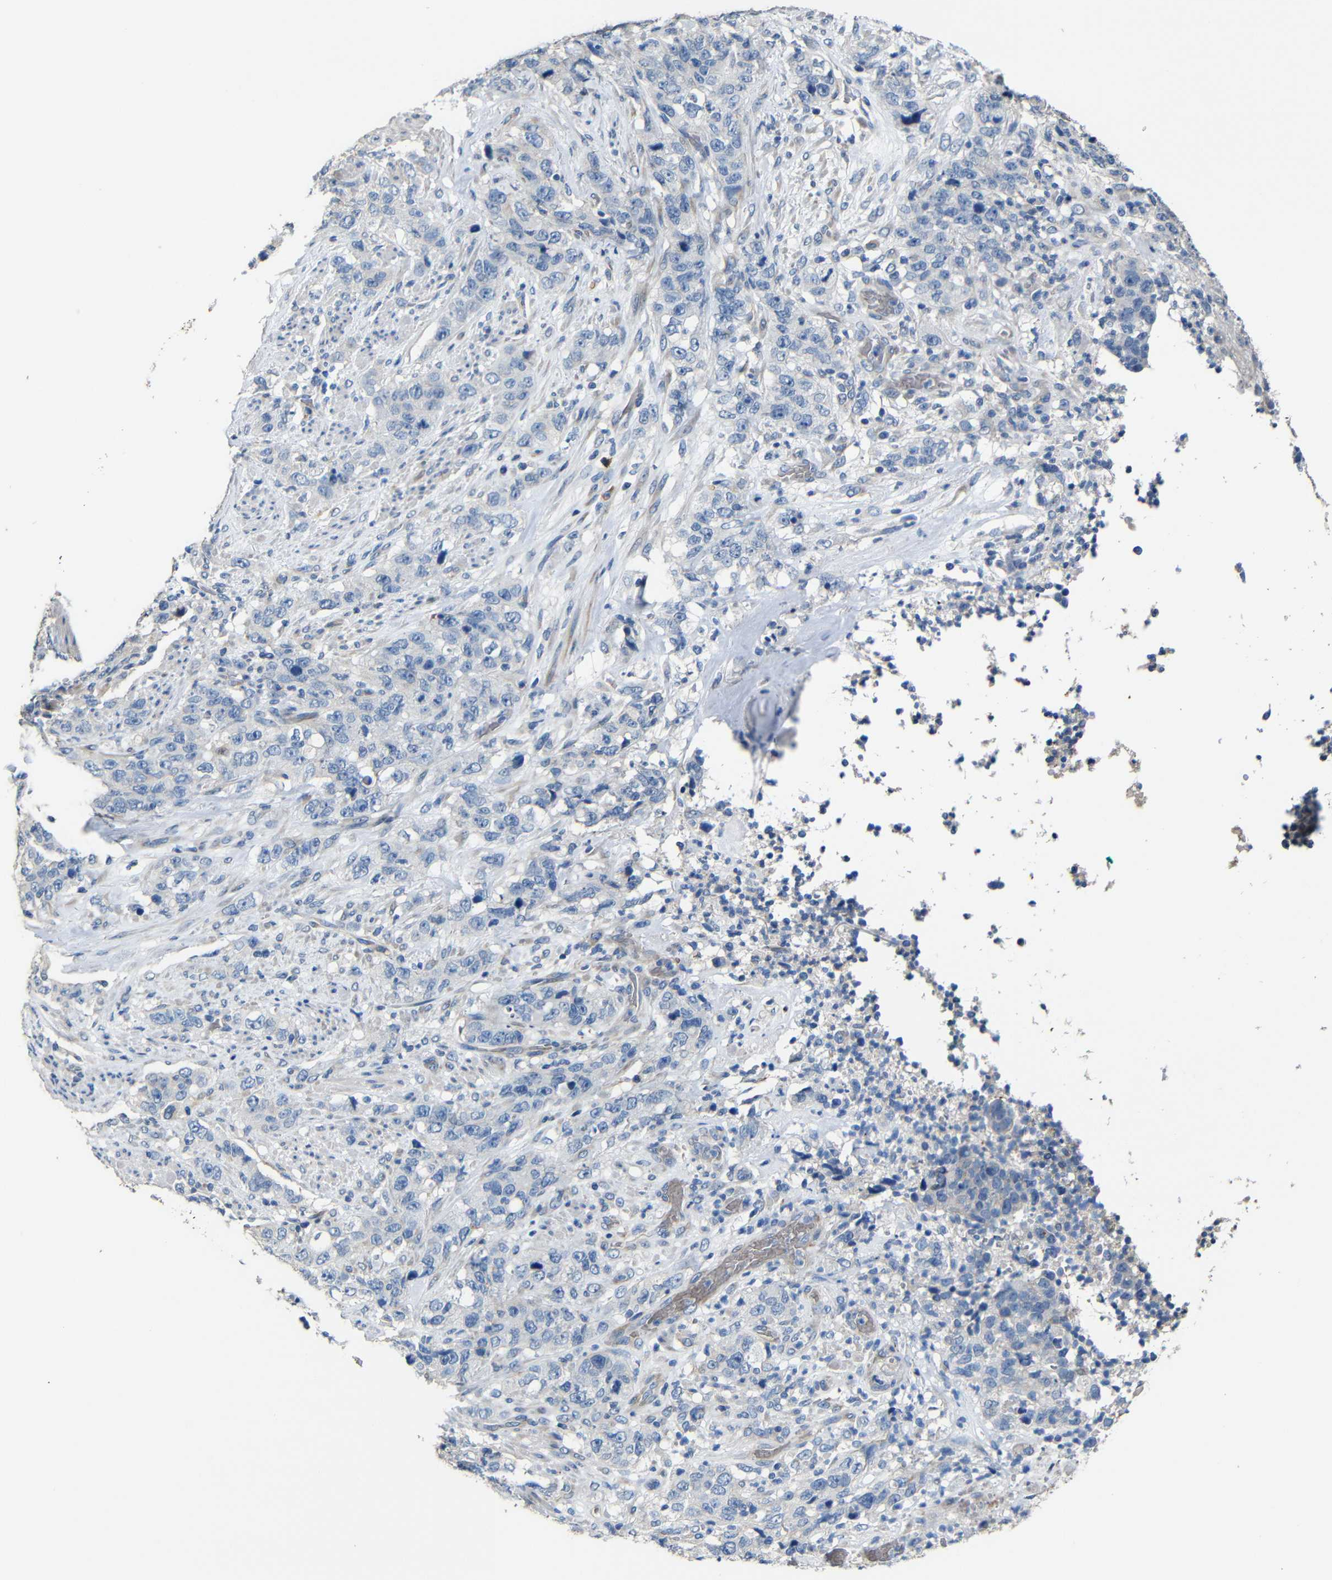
{"staining": {"intensity": "negative", "quantity": "none", "location": "none"}, "tissue": "stomach cancer", "cell_type": "Tumor cells", "image_type": "cancer", "snomed": [{"axis": "morphology", "description": "Adenocarcinoma, NOS"}, {"axis": "topography", "description": "Stomach"}], "caption": "Immunohistochemistry of stomach cancer exhibits no expression in tumor cells.", "gene": "ACKR2", "patient": {"sex": "male", "age": 48}}